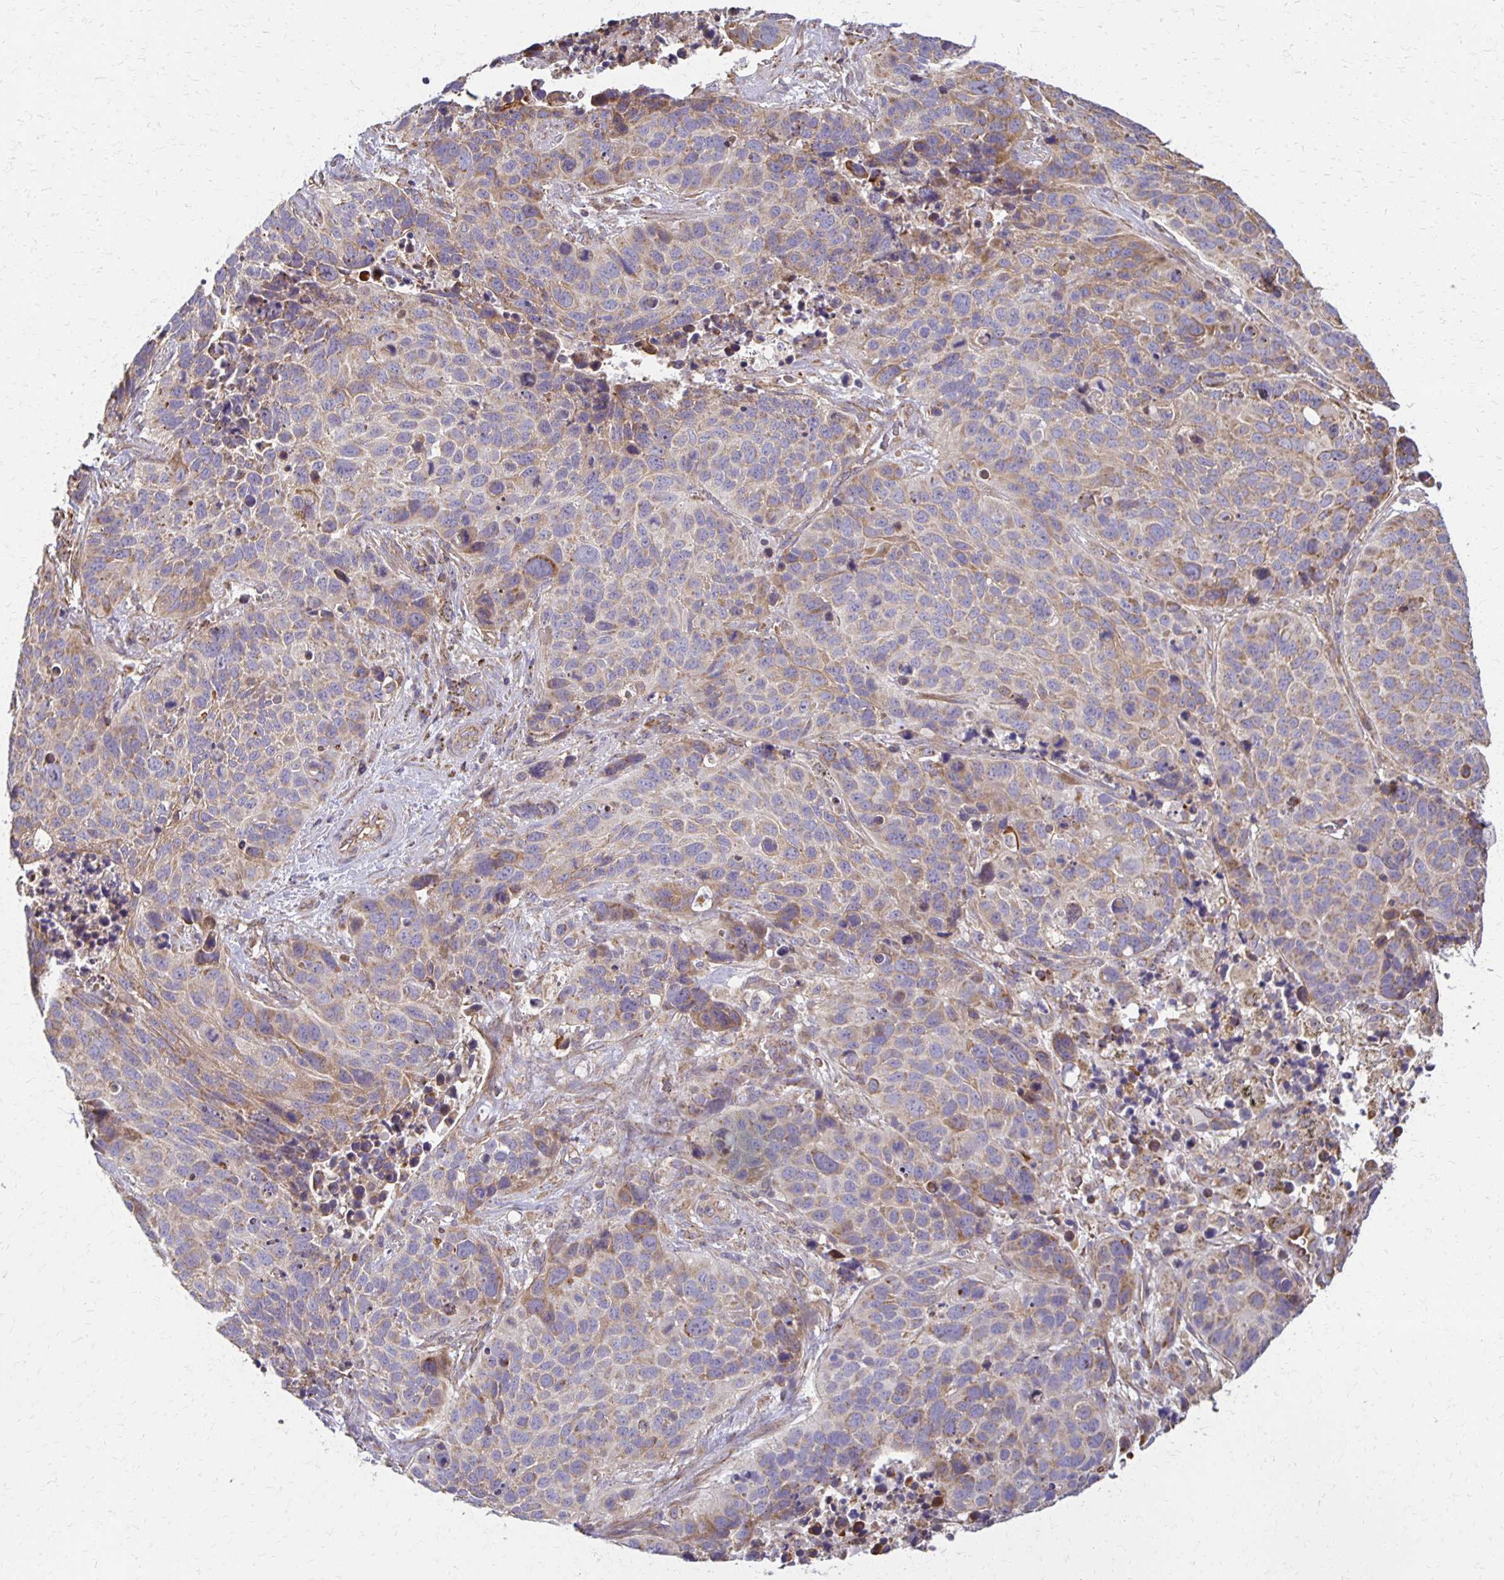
{"staining": {"intensity": "weak", "quantity": "<25%", "location": "cytoplasmic/membranous"}, "tissue": "lung cancer", "cell_type": "Tumor cells", "image_type": "cancer", "snomed": [{"axis": "morphology", "description": "Squamous cell carcinoma, NOS"}, {"axis": "topography", "description": "Lung"}], "caption": "This is an immunohistochemistry (IHC) micrograph of human lung cancer. There is no expression in tumor cells.", "gene": "EIF4EBP2", "patient": {"sex": "male", "age": 62}}